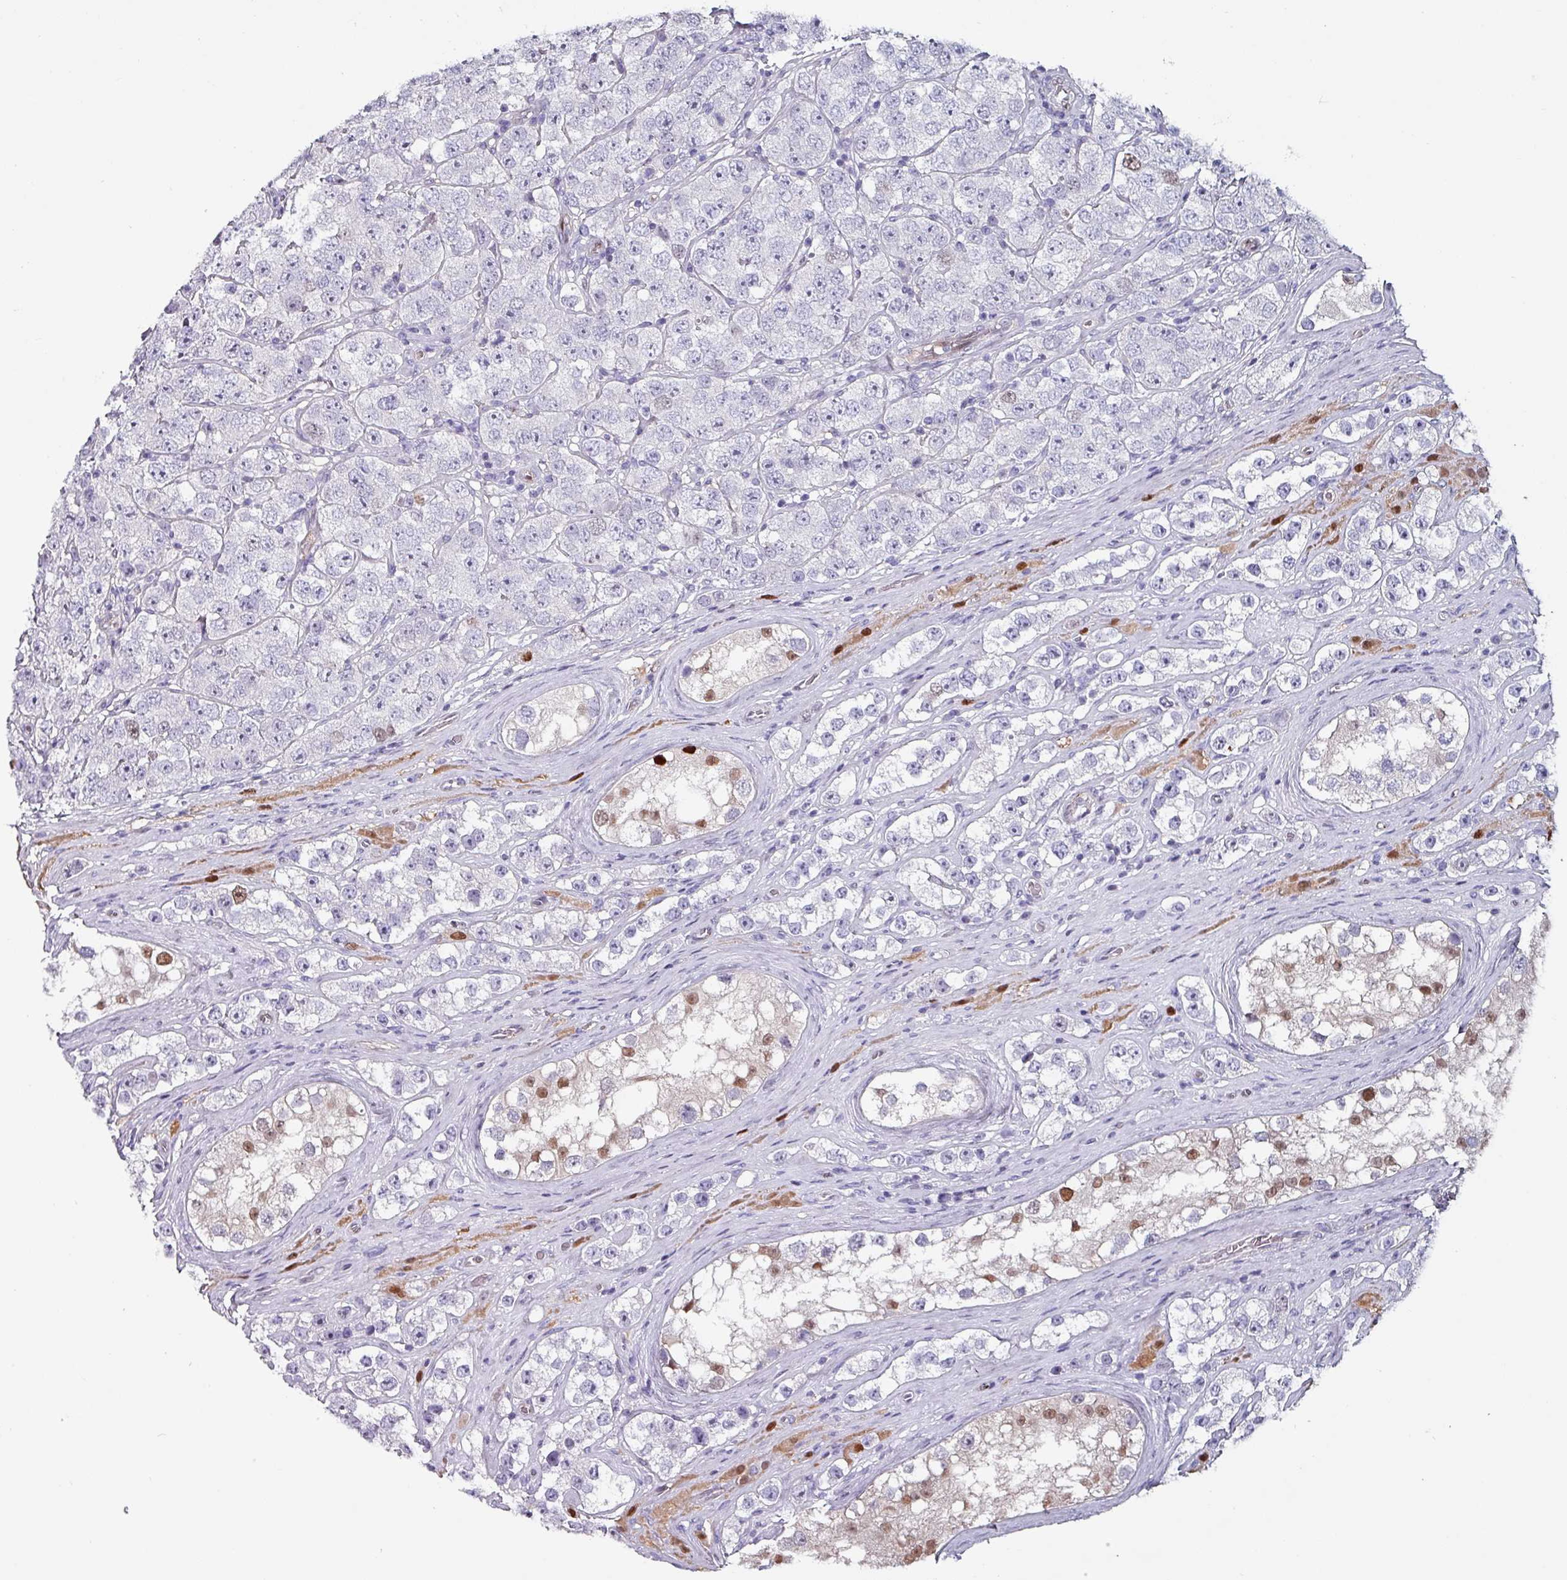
{"staining": {"intensity": "negative", "quantity": "none", "location": "none"}, "tissue": "testis cancer", "cell_type": "Tumor cells", "image_type": "cancer", "snomed": [{"axis": "morphology", "description": "Seminoma, NOS"}, {"axis": "topography", "description": "Testis"}], "caption": "The micrograph shows no significant staining in tumor cells of testis seminoma. (DAB immunohistochemistry (IHC) with hematoxylin counter stain).", "gene": "ZNF816-ZNF321P", "patient": {"sex": "male", "age": 28}}